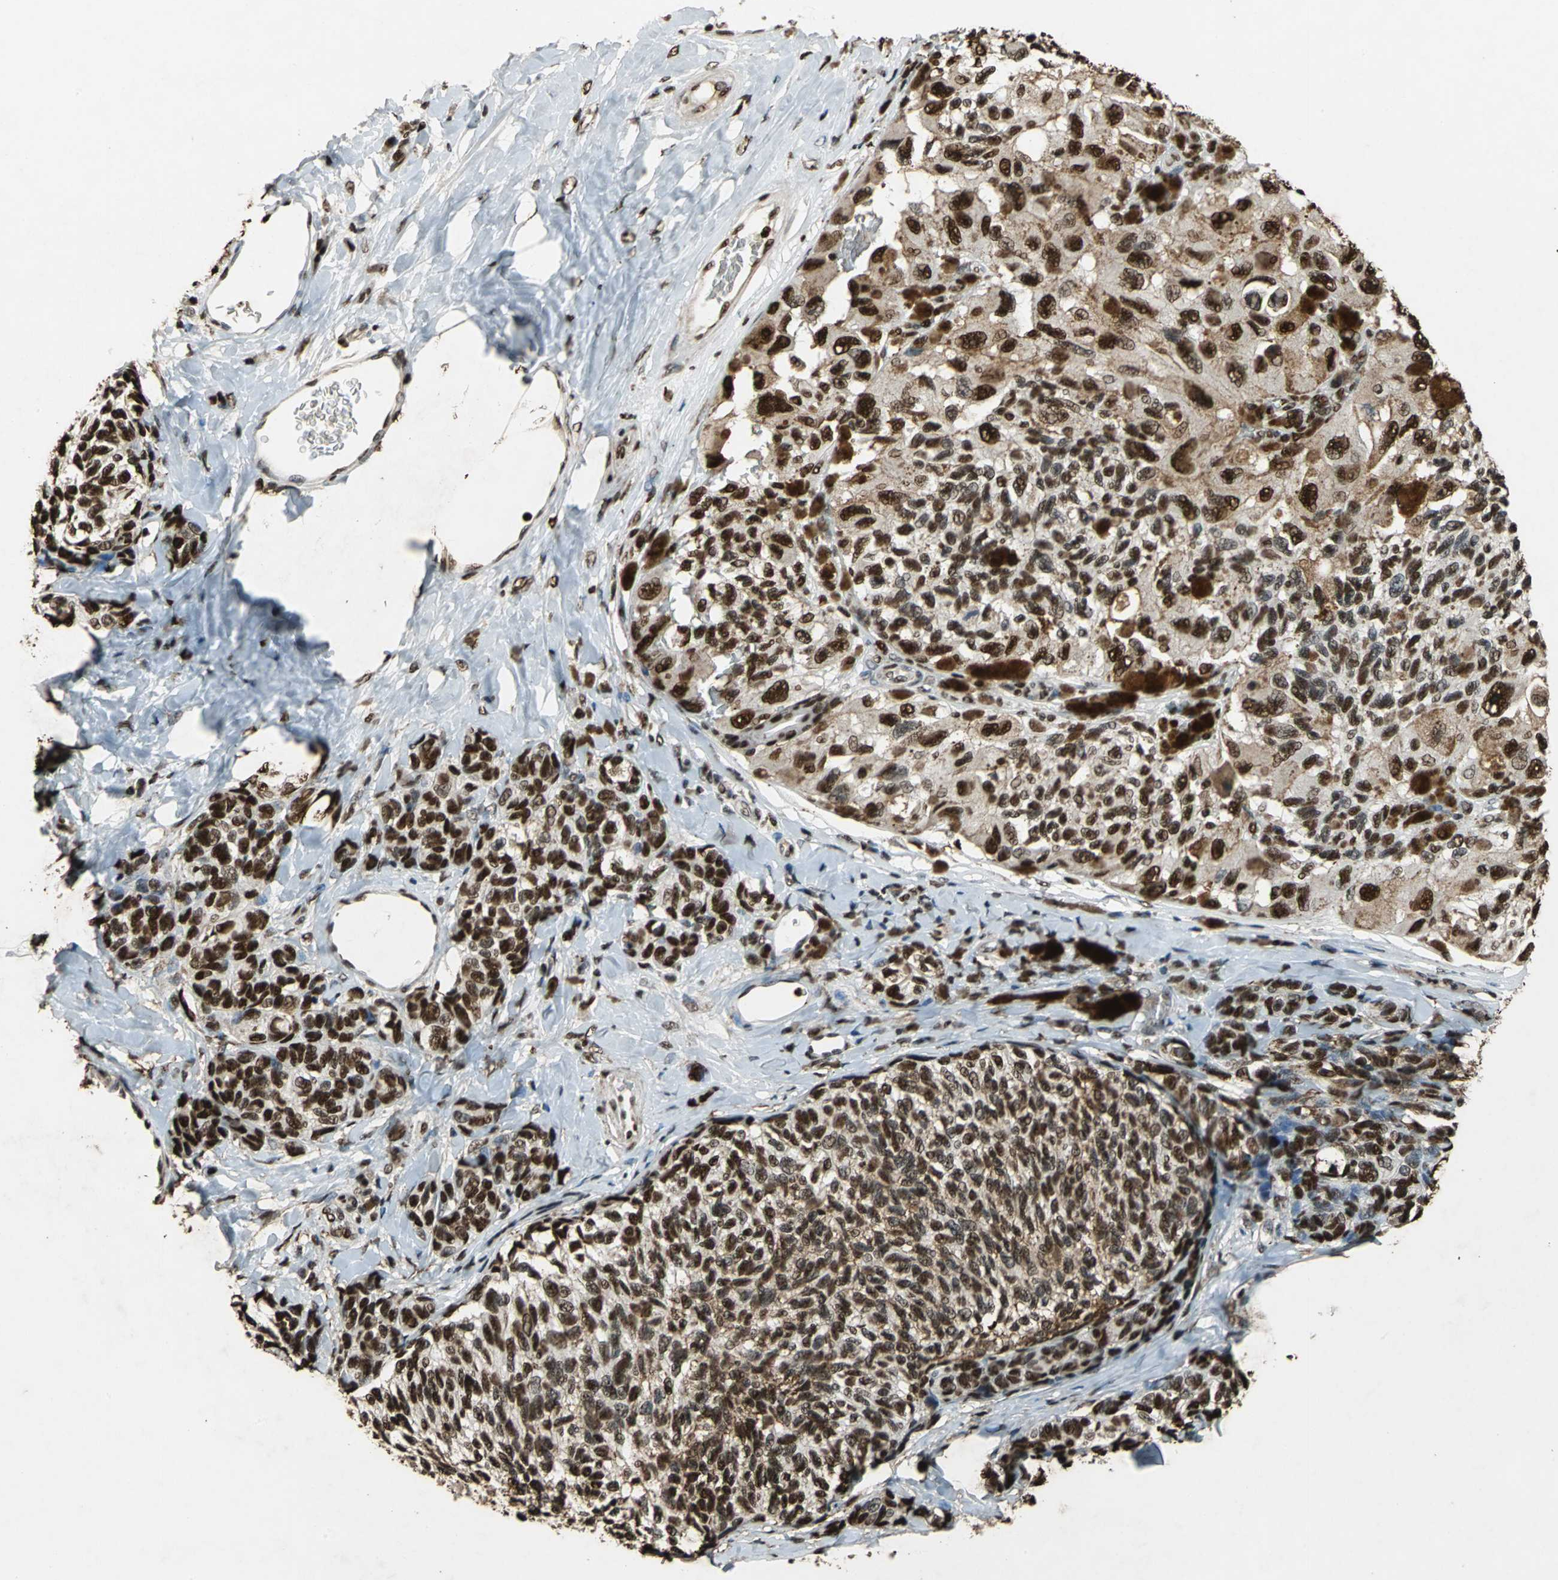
{"staining": {"intensity": "strong", "quantity": ">75%", "location": "cytoplasmic/membranous,nuclear"}, "tissue": "melanoma", "cell_type": "Tumor cells", "image_type": "cancer", "snomed": [{"axis": "morphology", "description": "Malignant melanoma, NOS"}, {"axis": "topography", "description": "Skin"}], "caption": "Tumor cells demonstrate strong cytoplasmic/membranous and nuclear expression in approximately >75% of cells in melanoma.", "gene": "ANP32A", "patient": {"sex": "female", "age": 73}}